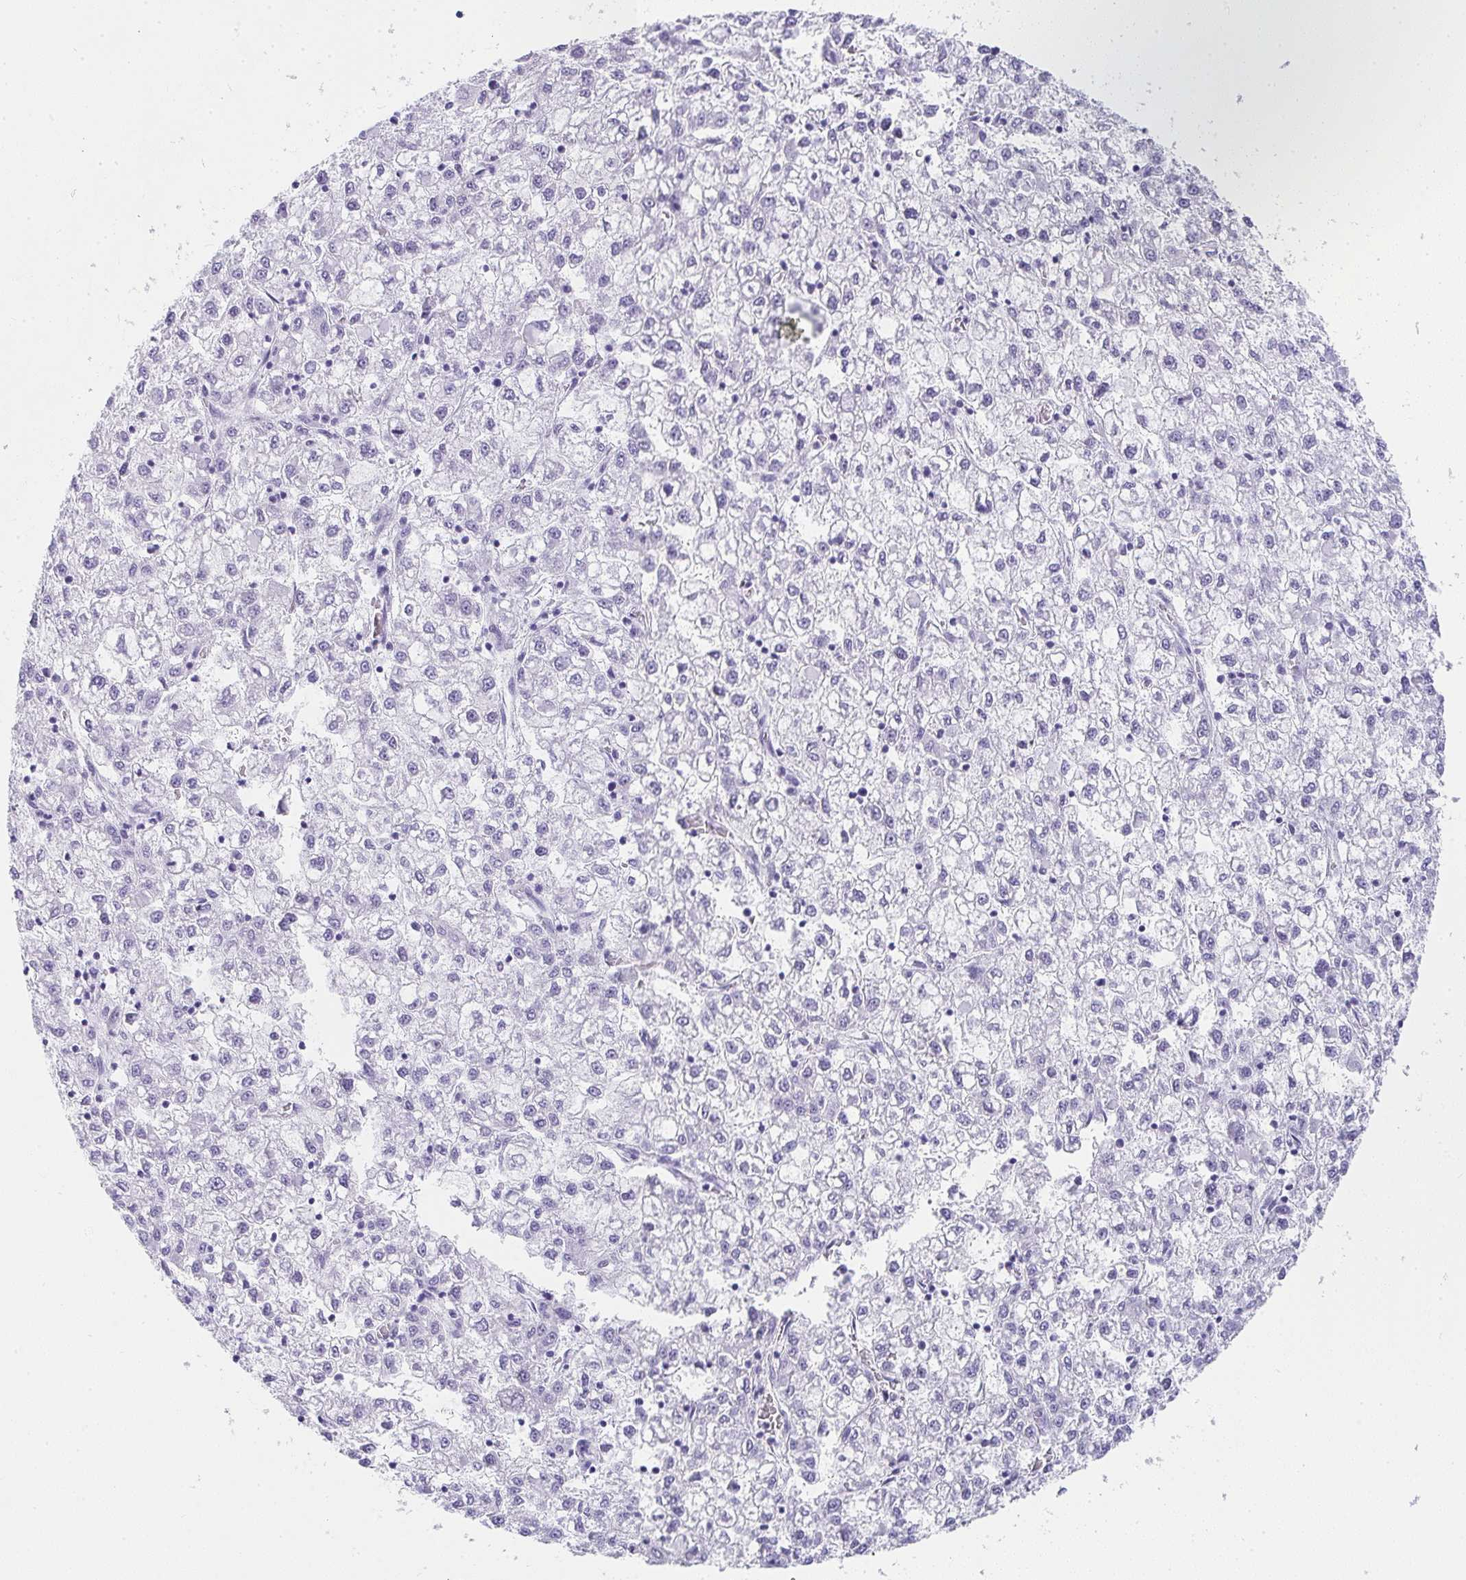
{"staining": {"intensity": "negative", "quantity": "none", "location": "none"}, "tissue": "liver cancer", "cell_type": "Tumor cells", "image_type": "cancer", "snomed": [{"axis": "morphology", "description": "Carcinoma, Hepatocellular, NOS"}, {"axis": "topography", "description": "Liver"}], "caption": "An image of human liver hepatocellular carcinoma is negative for staining in tumor cells. (DAB (3,3'-diaminobenzidine) IHC, high magnification).", "gene": "PRND", "patient": {"sex": "male", "age": 40}}